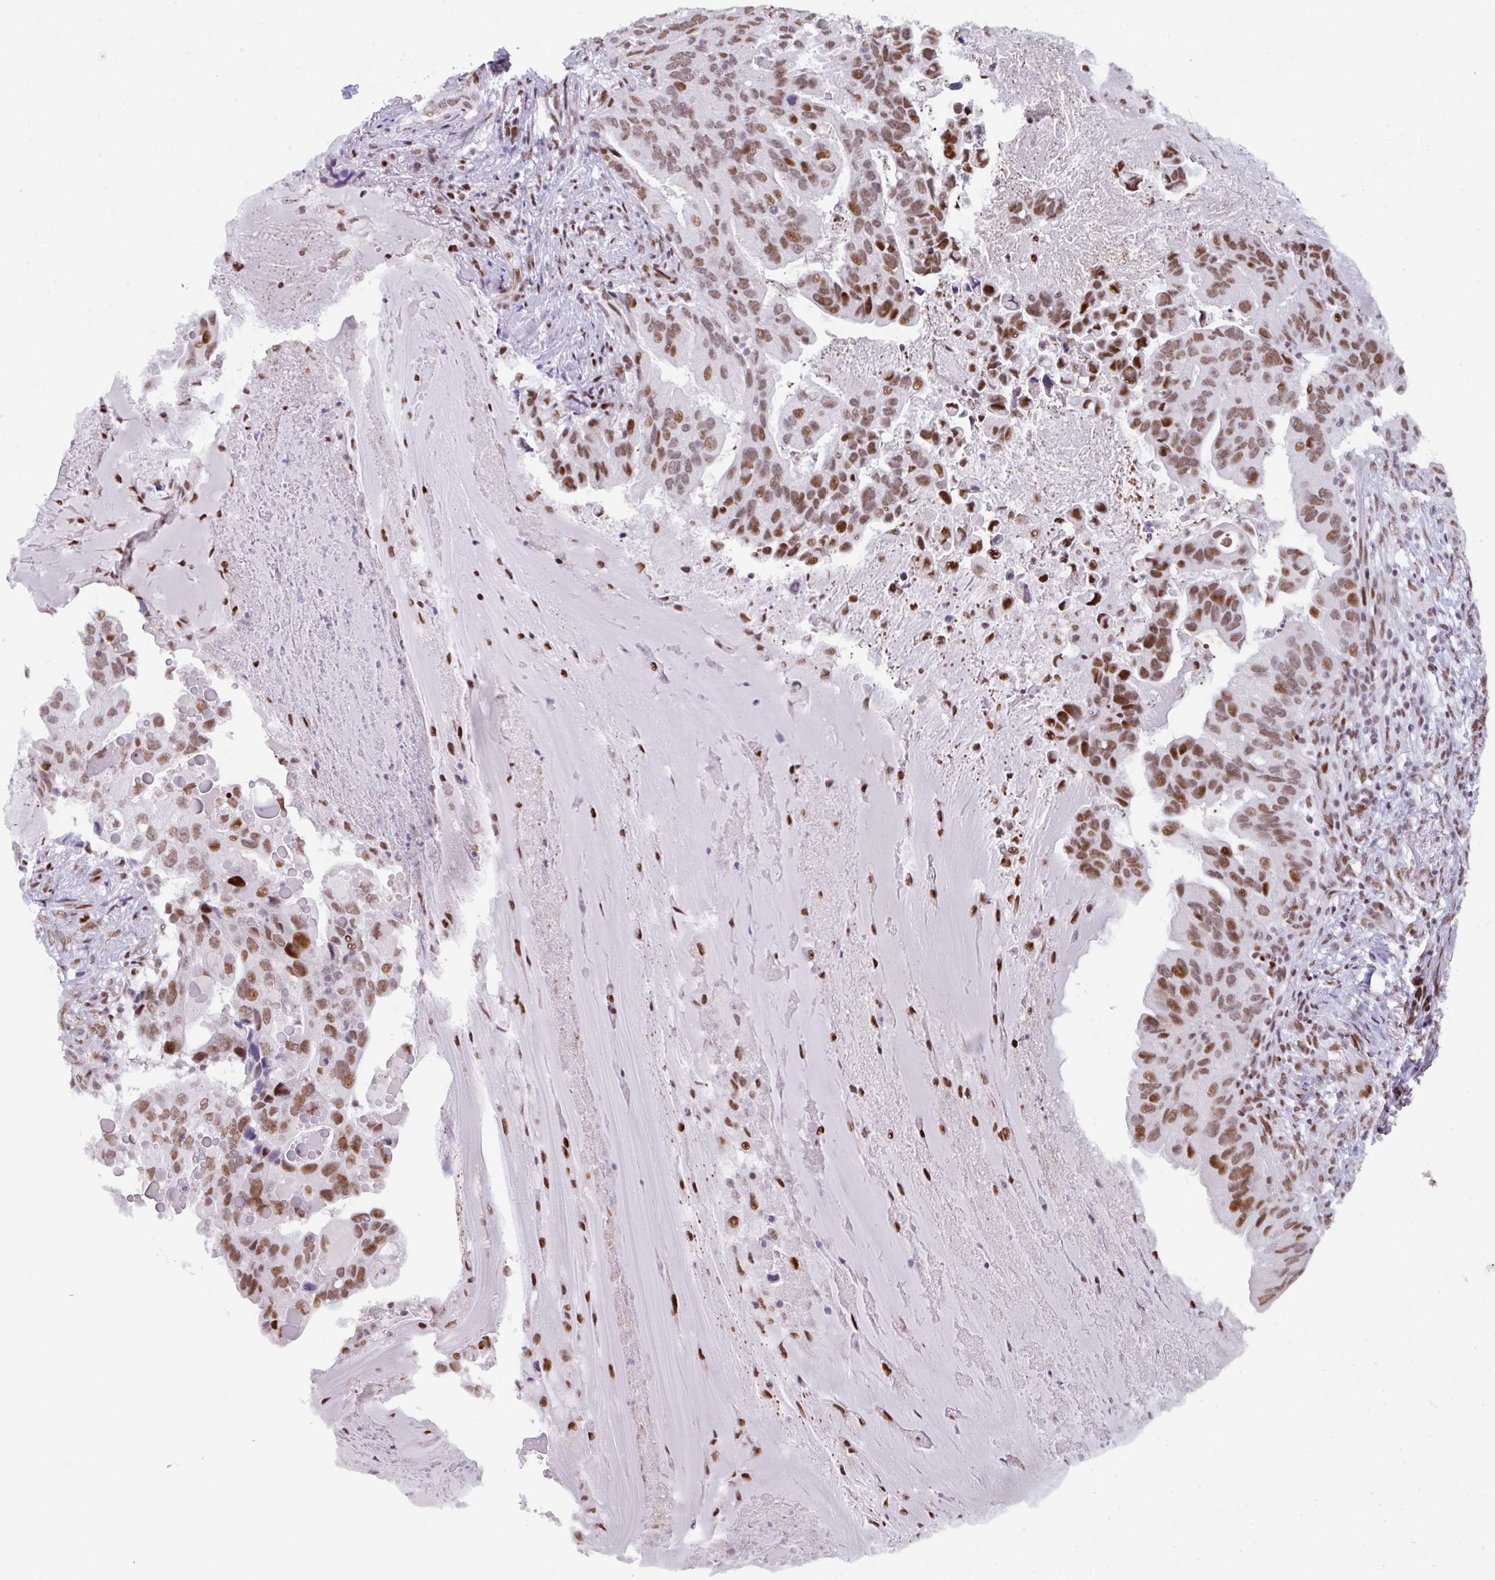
{"staining": {"intensity": "moderate", "quantity": ">75%", "location": "nuclear"}, "tissue": "lung cancer", "cell_type": "Tumor cells", "image_type": "cancer", "snomed": [{"axis": "morphology", "description": "Adenocarcinoma, NOS"}, {"axis": "topography", "description": "Lung"}], "caption": "The histopathology image reveals a brown stain indicating the presence of a protein in the nuclear of tumor cells in lung cancer (adenocarcinoma). Ihc stains the protein of interest in brown and the nuclei are stained blue.", "gene": "CLP1", "patient": {"sex": "female", "age": 69}}